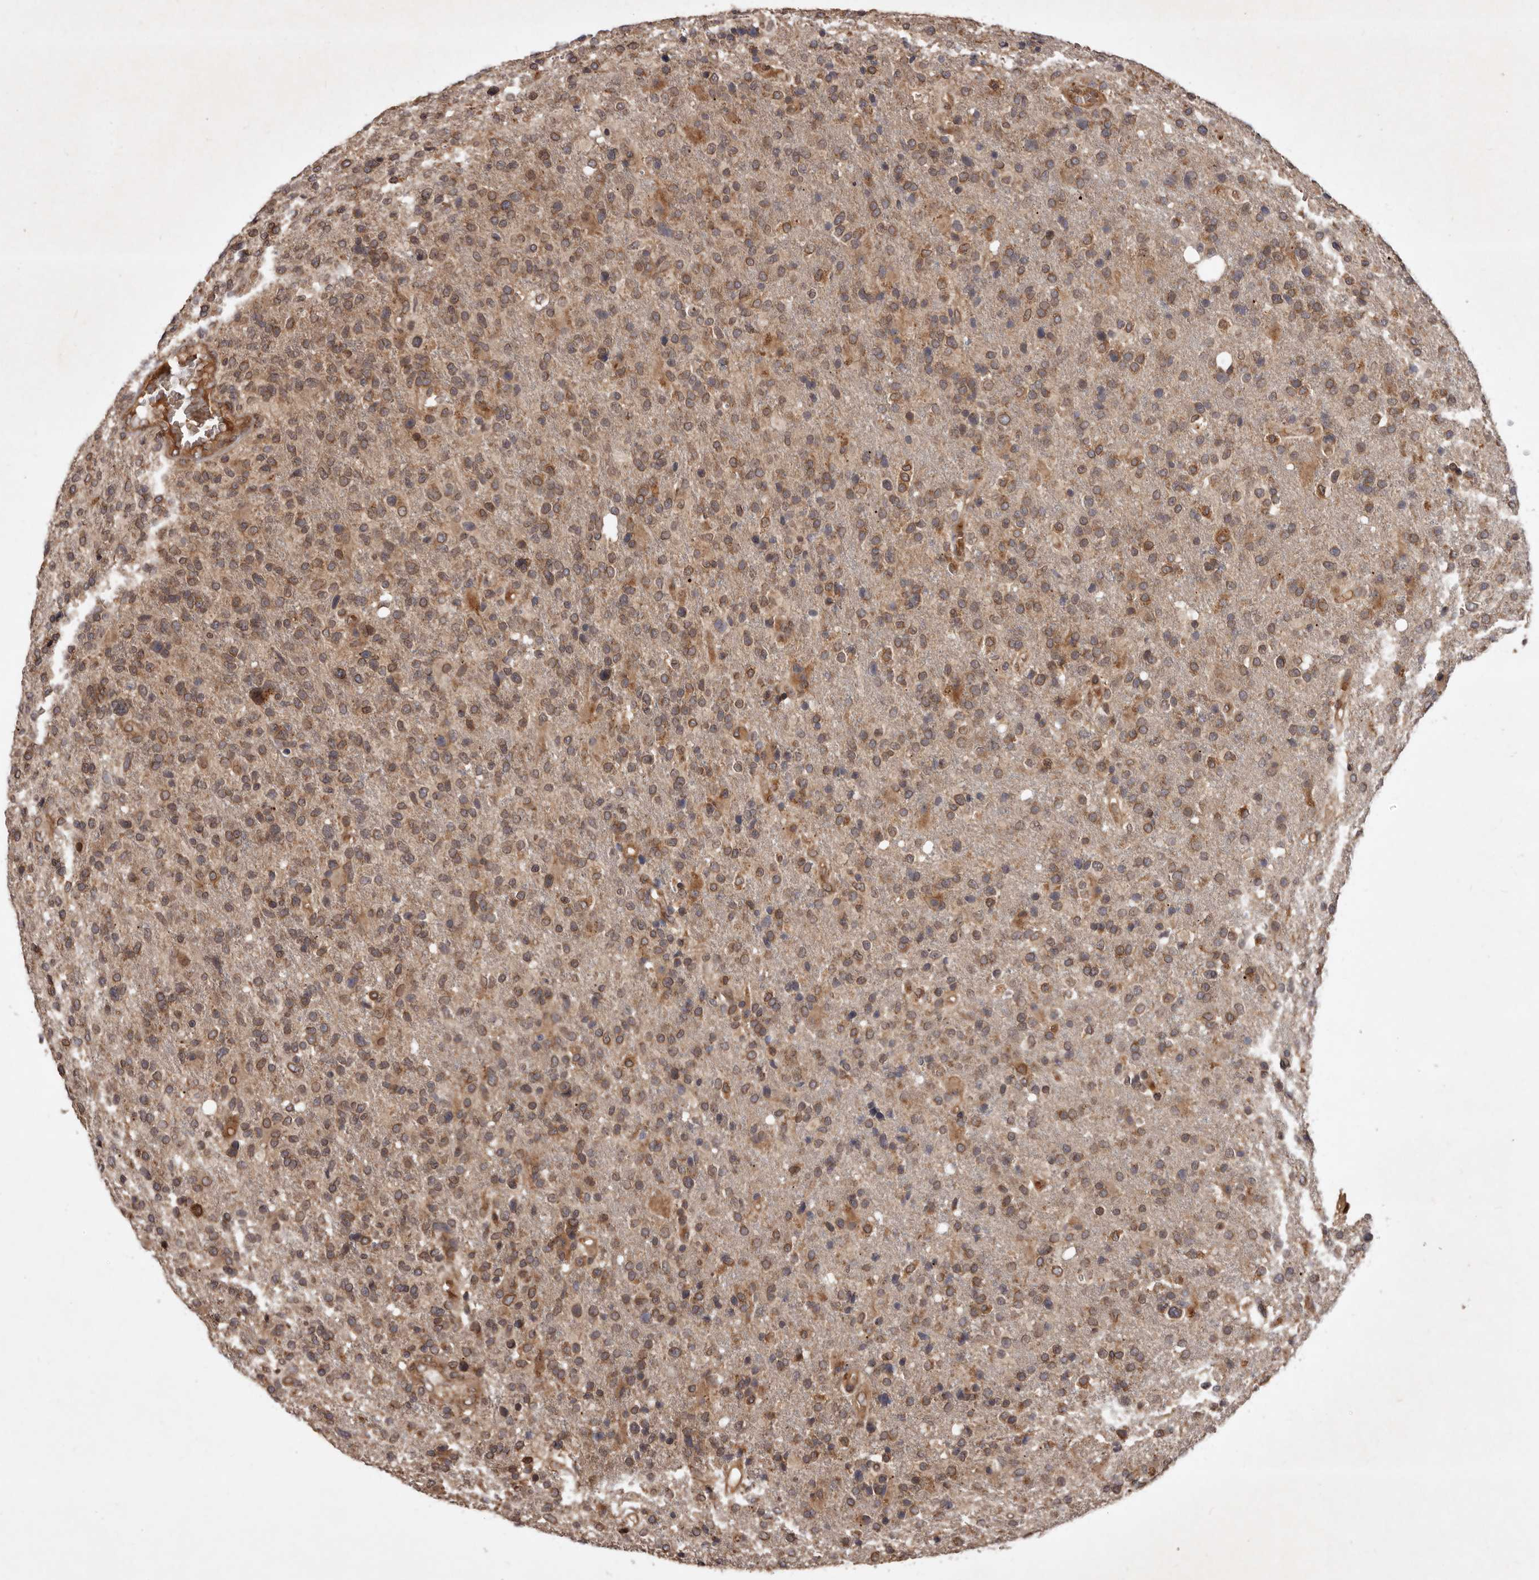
{"staining": {"intensity": "moderate", "quantity": ">75%", "location": "cytoplasmic/membranous"}, "tissue": "glioma", "cell_type": "Tumor cells", "image_type": "cancer", "snomed": [{"axis": "morphology", "description": "Glioma, malignant, High grade"}, {"axis": "topography", "description": "Brain"}], "caption": "Malignant high-grade glioma stained for a protein exhibits moderate cytoplasmic/membranous positivity in tumor cells. (Brightfield microscopy of DAB IHC at high magnification).", "gene": "STK36", "patient": {"sex": "male", "age": 72}}